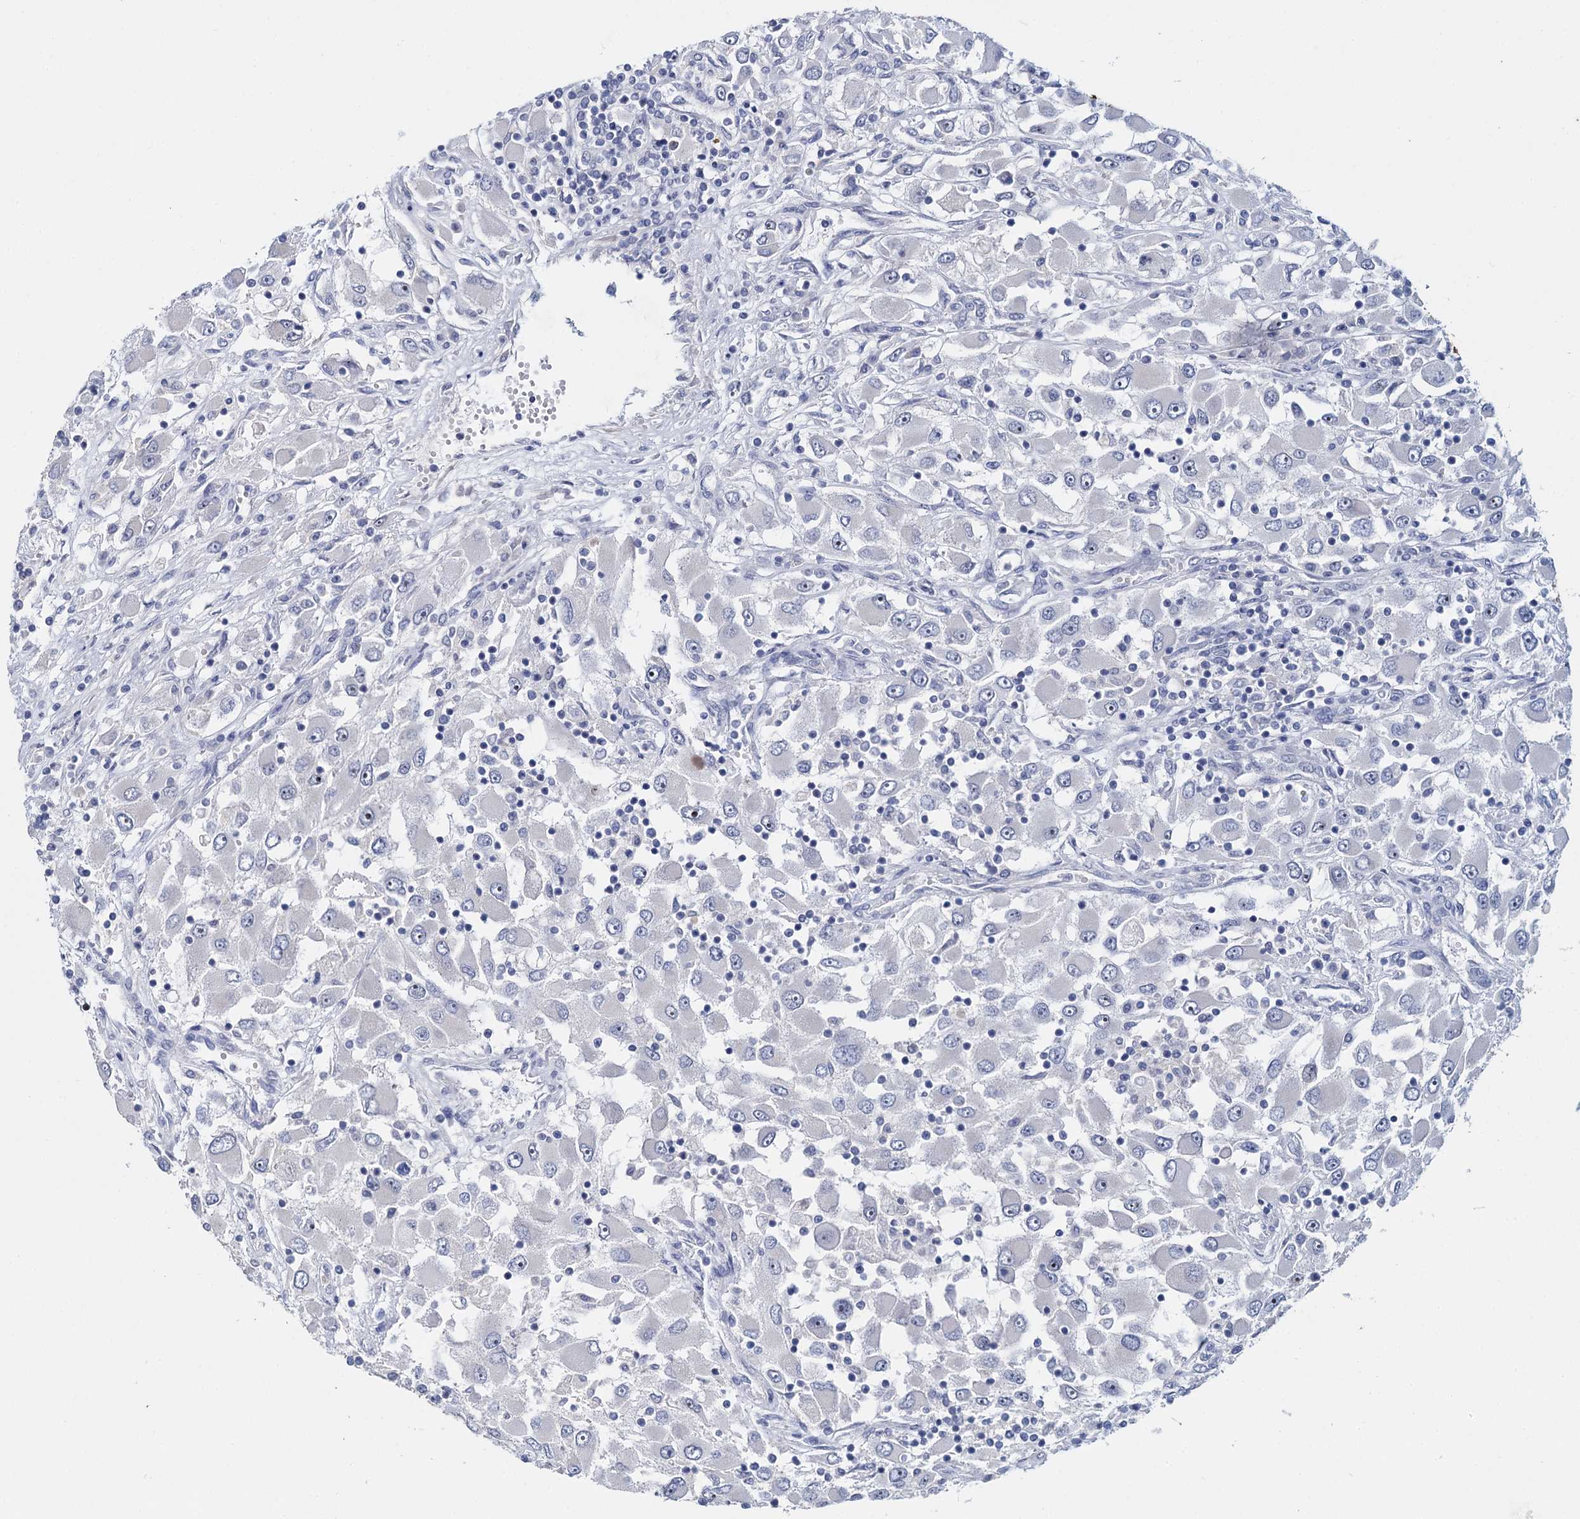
{"staining": {"intensity": "negative", "quantity": "none", "location": "none"}, "tissue": "renal cancer", "cell_type": "Tumor cells", "image_type": "cancer", "snomed": [{"axis": "morphology", "description": "Adenocarcinoma, NOS"}, {"axis": "topography", "description": "Kidney"}], "caption": "A micrograph of human adenocarcinoma (renal) is negative for staining in tumor cells. (Immunohistochemistry (ihc), brightfield microscopy, high magnification).", "gene": "SFN", "patient": {"sex": "female", "age": 52}}